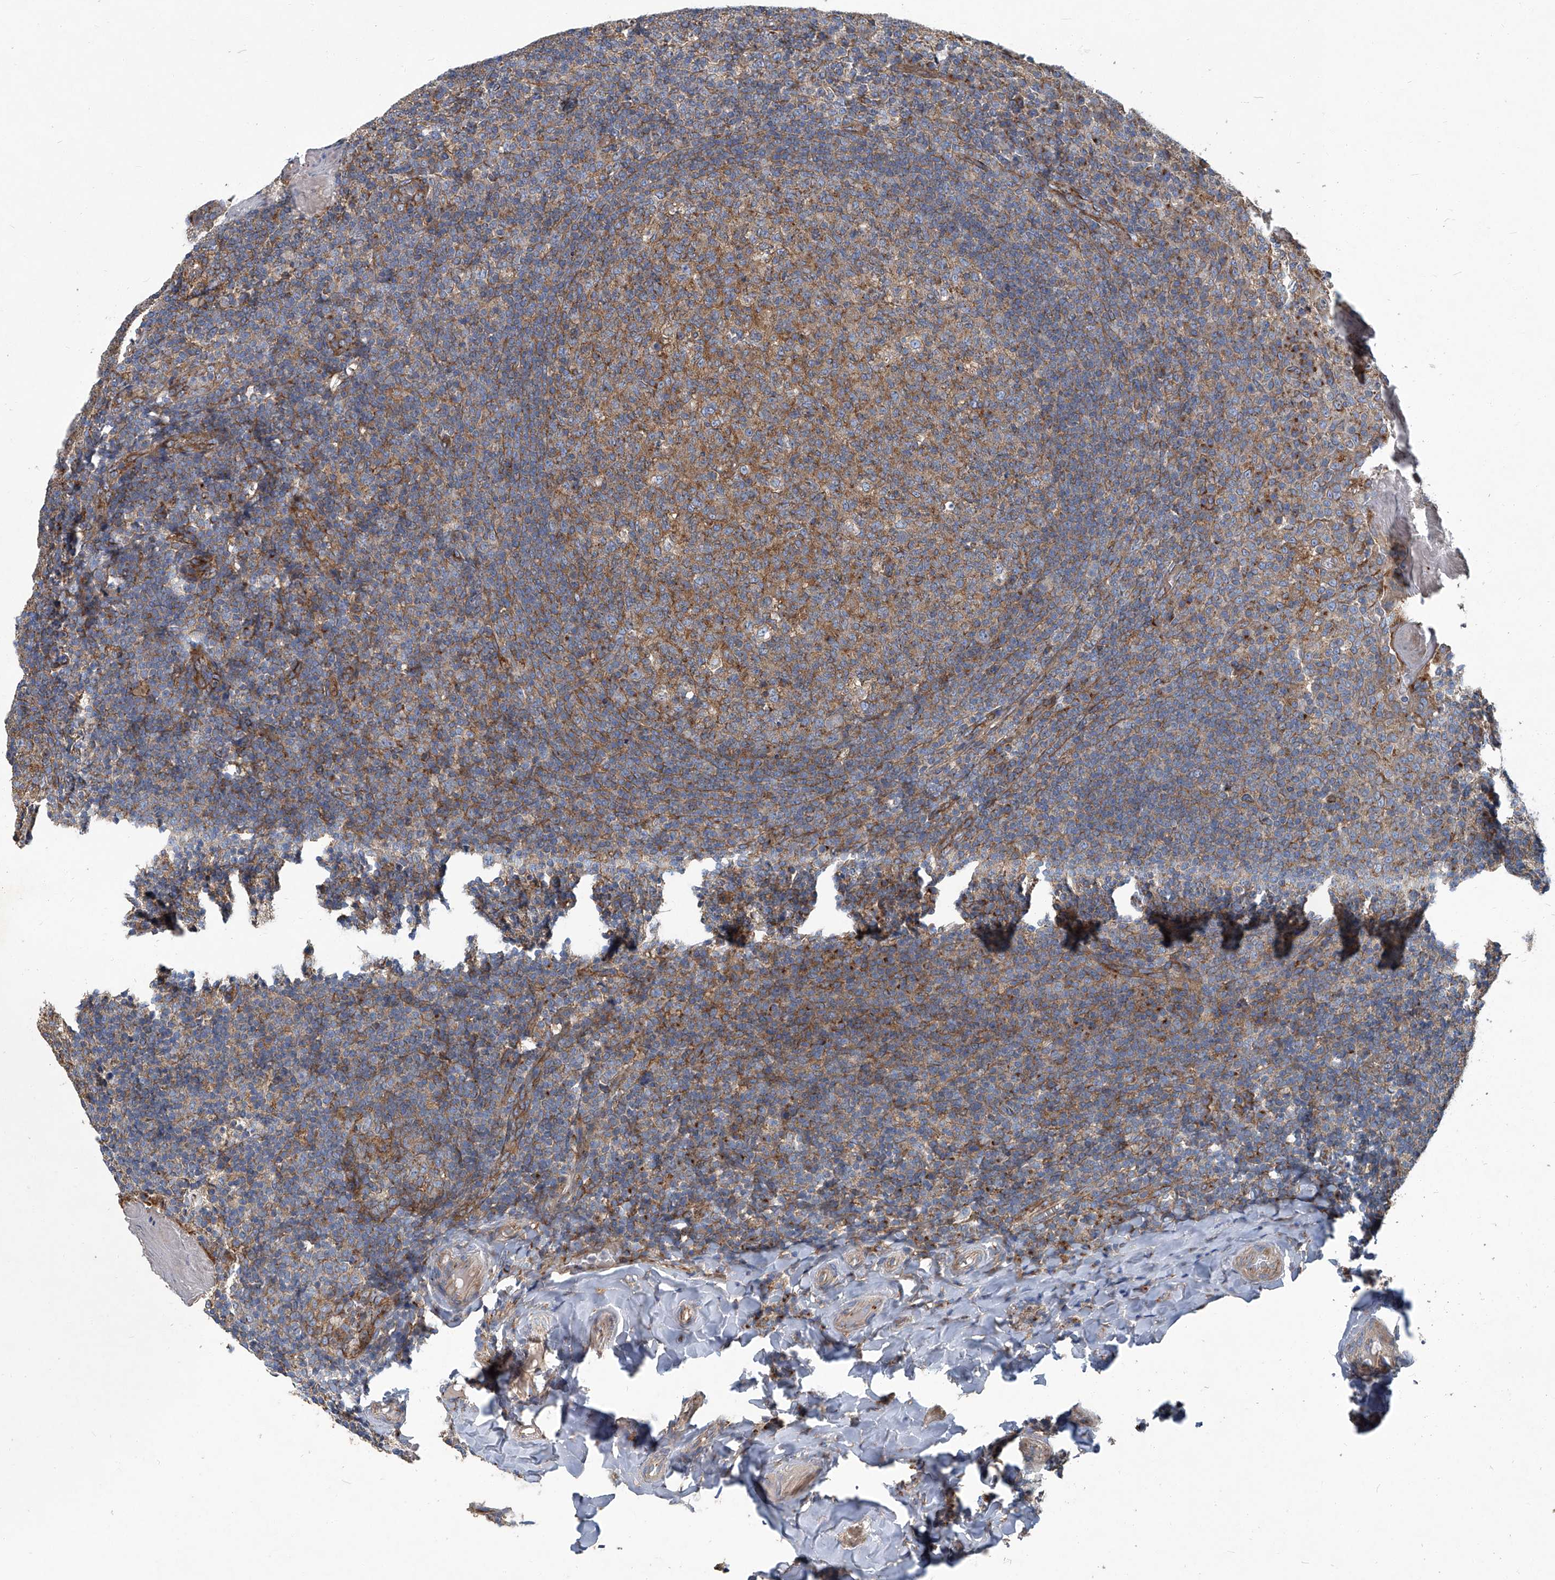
{"staining": {"intensity": "moderate", "quantity": "25%-75%", "location": "cytoplasmic/membranous"}, "tissue": "tonsil", "cell_type": "Germinal center cells", "image_type": "normal", "snomed": [{"axis": "morphology", "description": "Normal tissue, NOS"}, {"axis": "topography", "description": "Tonsil"}], "caption": "Protein staining of unremarkable tonsil reveals moderate cytoplasmic/membranous expression in about 25%-75% of germinal center cells. (DAB IHC with brightfield microscopy, high magnification).", "gene": "PIGH", "patient": {"sex": "female", "age": 19}}